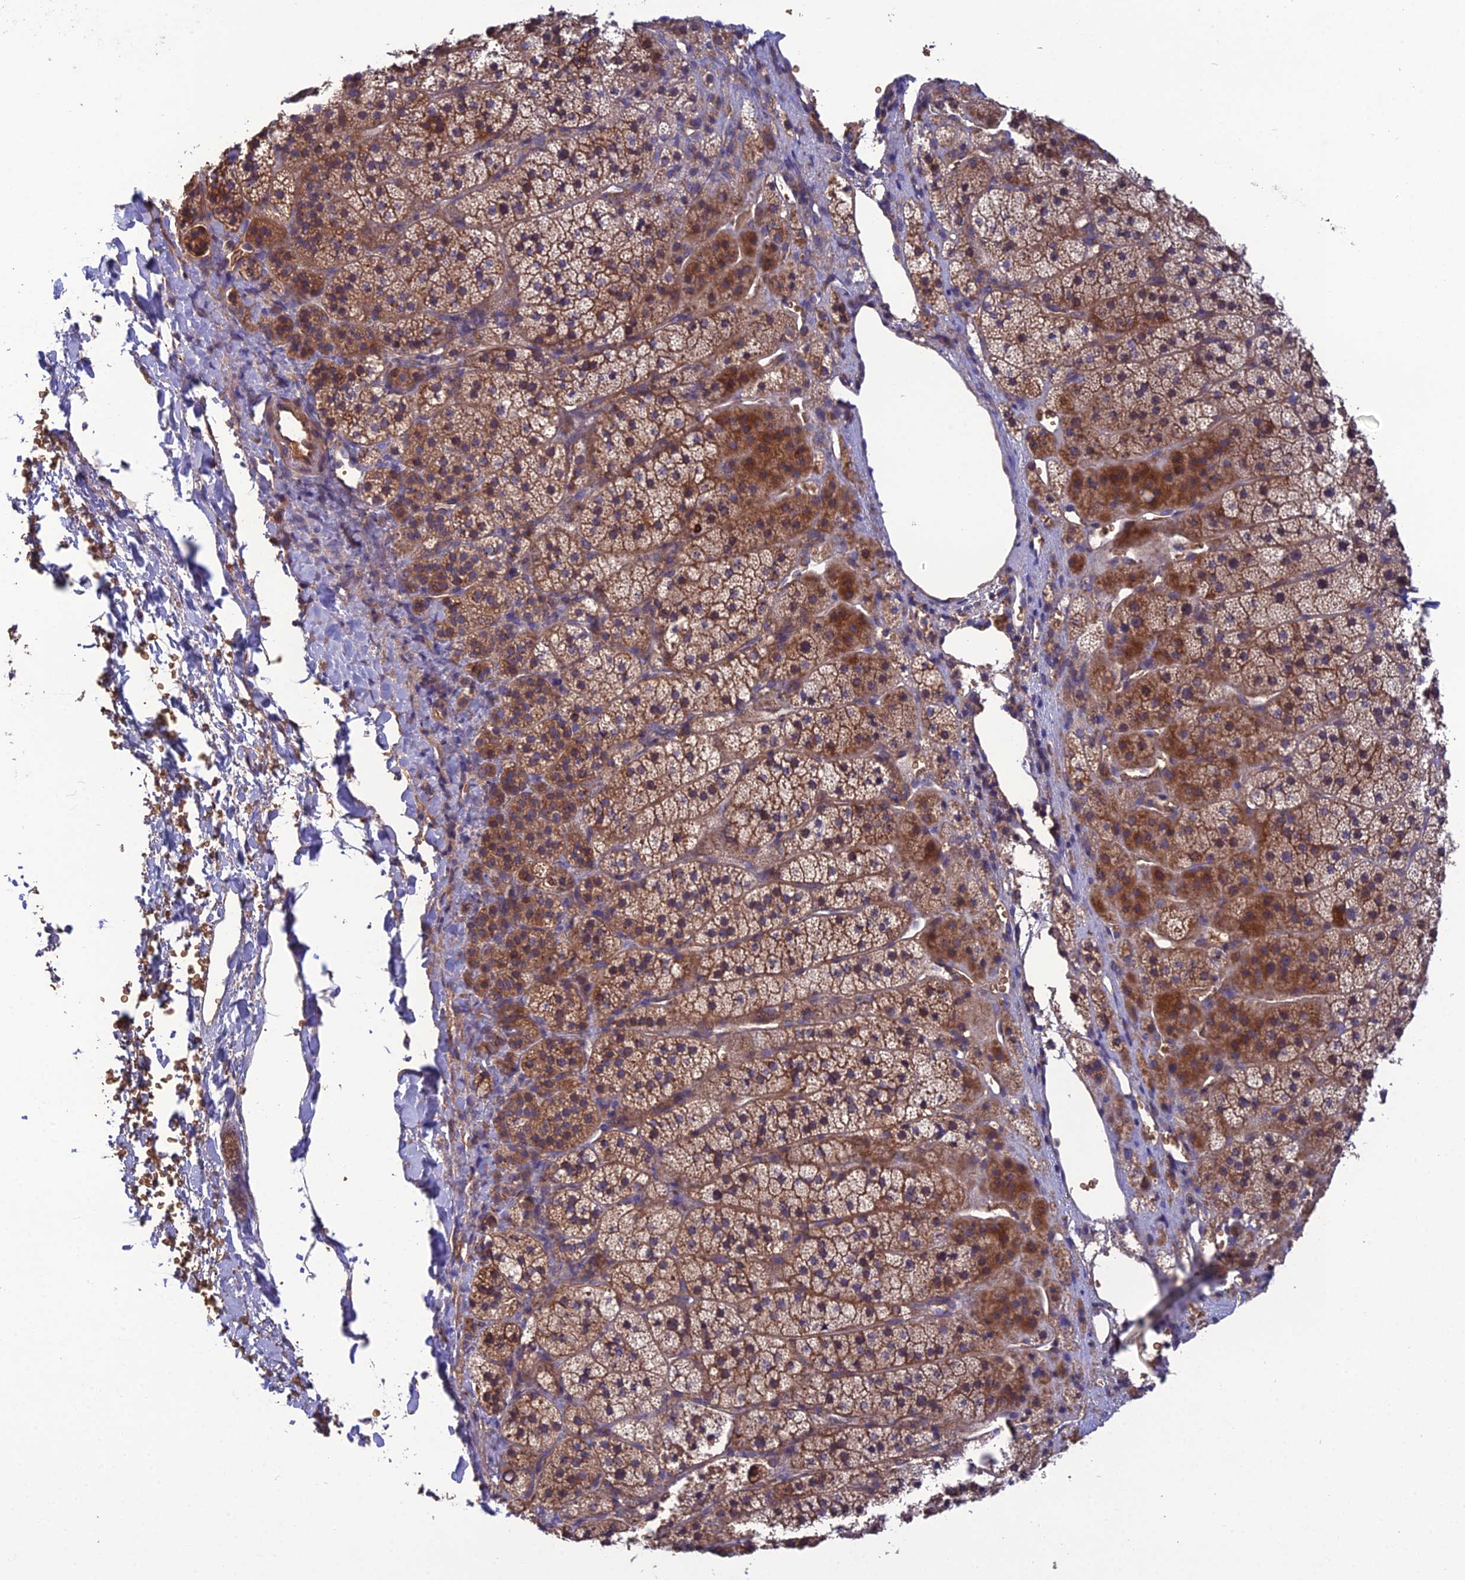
{"staining": {"intensity": "moderate", "quantity": ">75%", "location": "cytoplasmic/membranous"}, "tissue": "adrenal gland", "cell_type": "Glandular cells", "image_type": "normal", "snomed": [{"axis": "morphology", "description": "Normal tissue, NOS"}, {"axis": "topography", "description": "Adrenal gland"}], "caption": "Immunohistochemistry (IHC) histopathology image of benign adrenal gland stained for a protein (brown), which shows medium levels of moderate cytoplasmic/membranous positivity in approximately >75% of glandular cells.", "gene": "GALR2", "patient": {"sex": "female", "age": 44}}